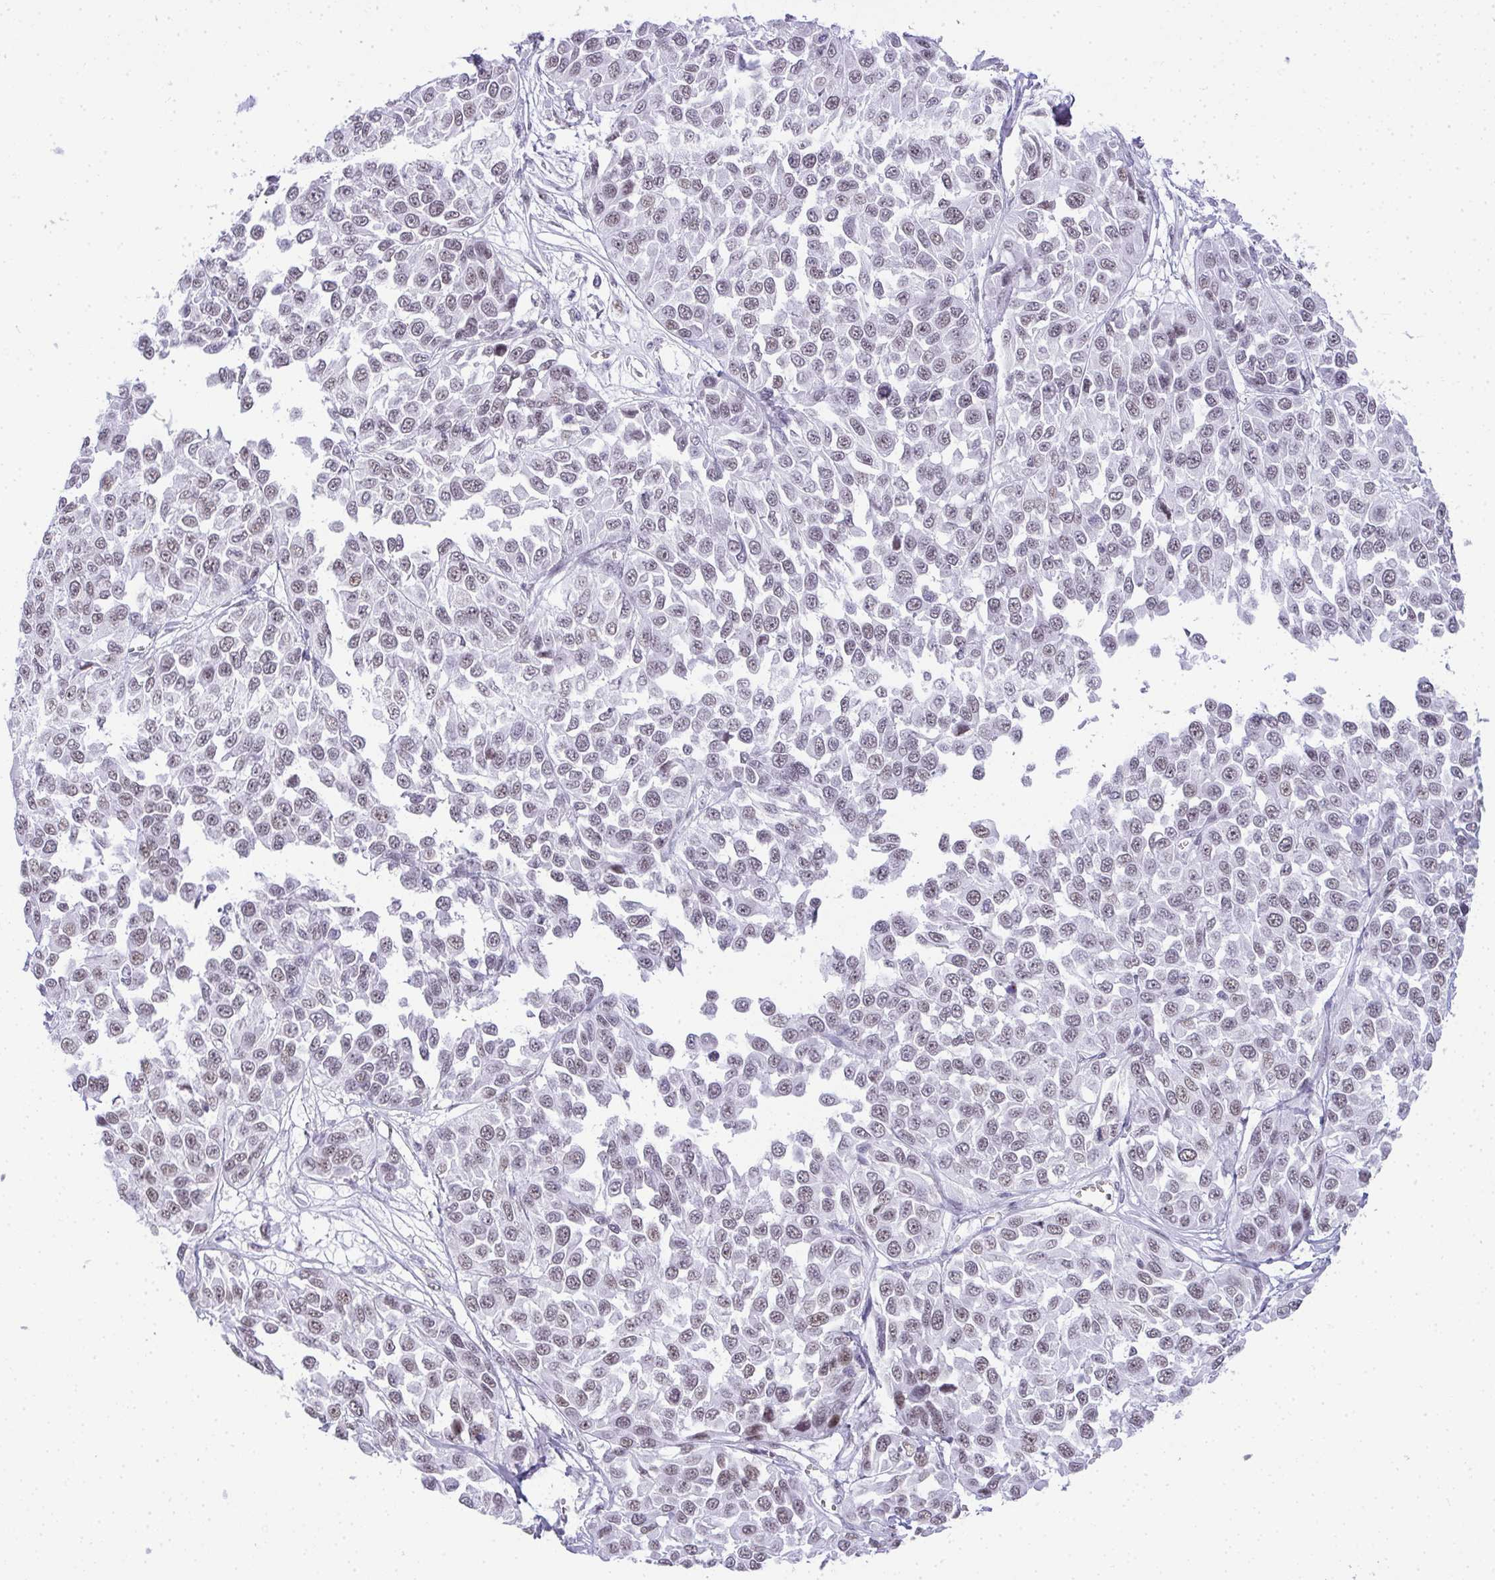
{"staining": {"intensity": "weak", "quantity": "25%-75%", "location": "nuclear"}, "tissue": "melanoma", "cell_type": "Tumor cells", "image_type": "cancer", "snomed": [{"axis": "morphology", "description": "Malignant melanoma, NOS"}, {"axis": "topography", "description": "Skin"}], "caption": "DAB immunohistochemical staining of melanoma displays weak nuclear protein staining in approximately 25%-75% of tumor cells.", "gene": "PLA2G1B", "patient": {"sex": "male", "age": 62}}